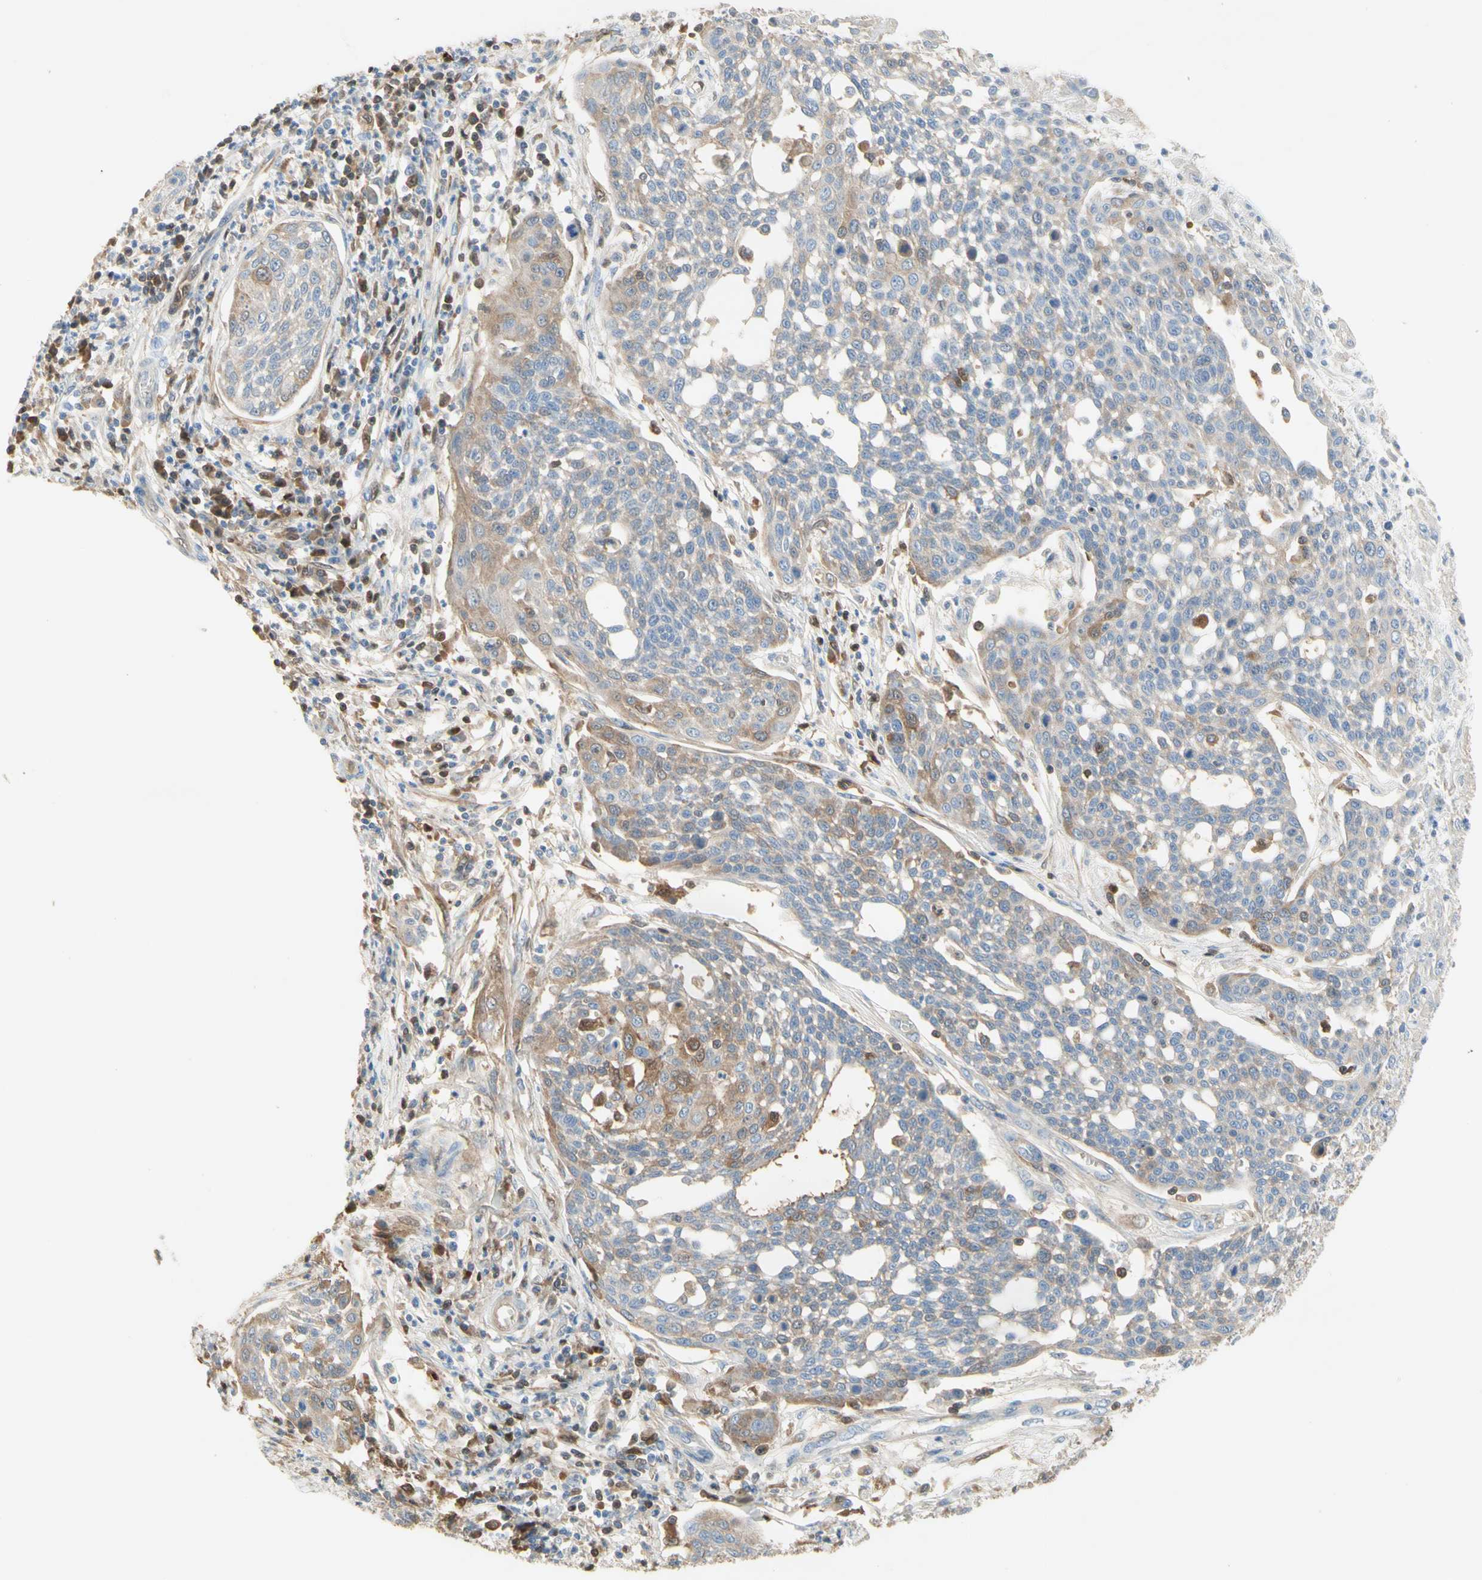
{"staining": {"intensity": "moderate", "quantity": "<25%", "location": "cytoplasmic/membranous"}, "tissue": "cervical cancer", "cell_type": "Tumor cells", "image_type": "cancer", "snomed": [{"axis": "morphology", "description": "Squamous cell carcinoma, NOS"}, {"axis": "topography", "description": "Cervix"}], "caption": "There is low levels of moderate cytoplasmic/membranous expression in tumor cells of squamous cell carcinoma (cervical), as demonstrated by immunohistochemical staining (brown color).", "gene": "NECTIN4", "patient": {"sex": "female", "age": 34}}